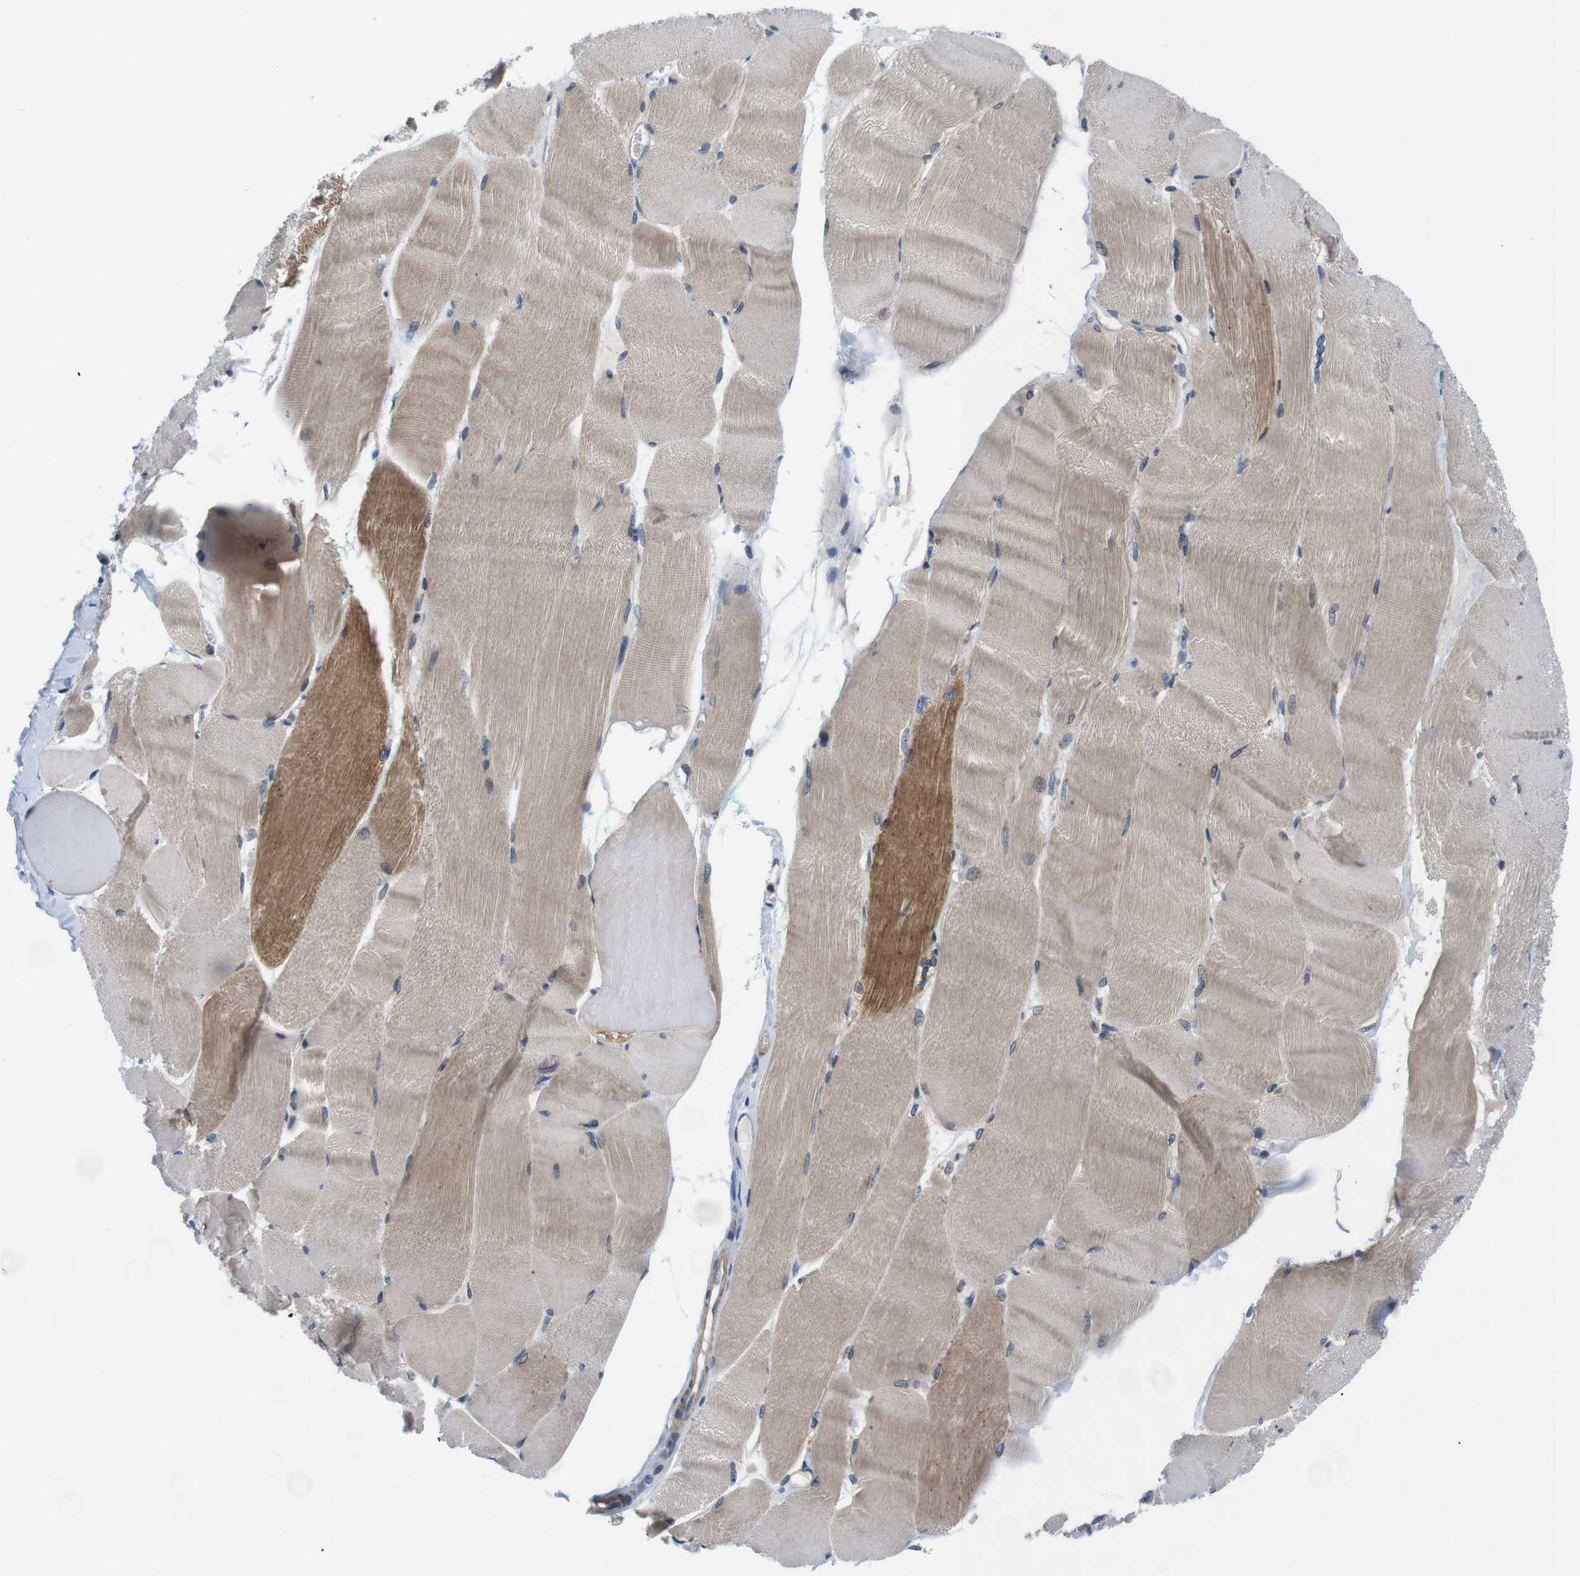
{"staining": {"intensity": "moderate", "quantity": ">75%", "location": "cytoplasmic/membranous"}, "tissue": "skeletal muscle", "cell_type": "Myocytes", "image_type": "normal", "snomed": [{"axis": "morphology", "description": "Normal tissue, NOS"}, {"axis": "morphology", "description": "Squamous cell carcinoma, NOS"}, {"axis": "topography", "description": "Skeletal muscle"}], "caption": "High-magnification brightfield microscopy of benign skeletal muscle stained with DAB (3,3'-diaminobenzidine) (brown) and counterstained with hematoxylin (blue). myocytes exhibit moderate cytoplasmic/membranous staining is present in about>75% of cells.", "gene": "JAK1", "patient": {"sex": "male", "age": 51}}